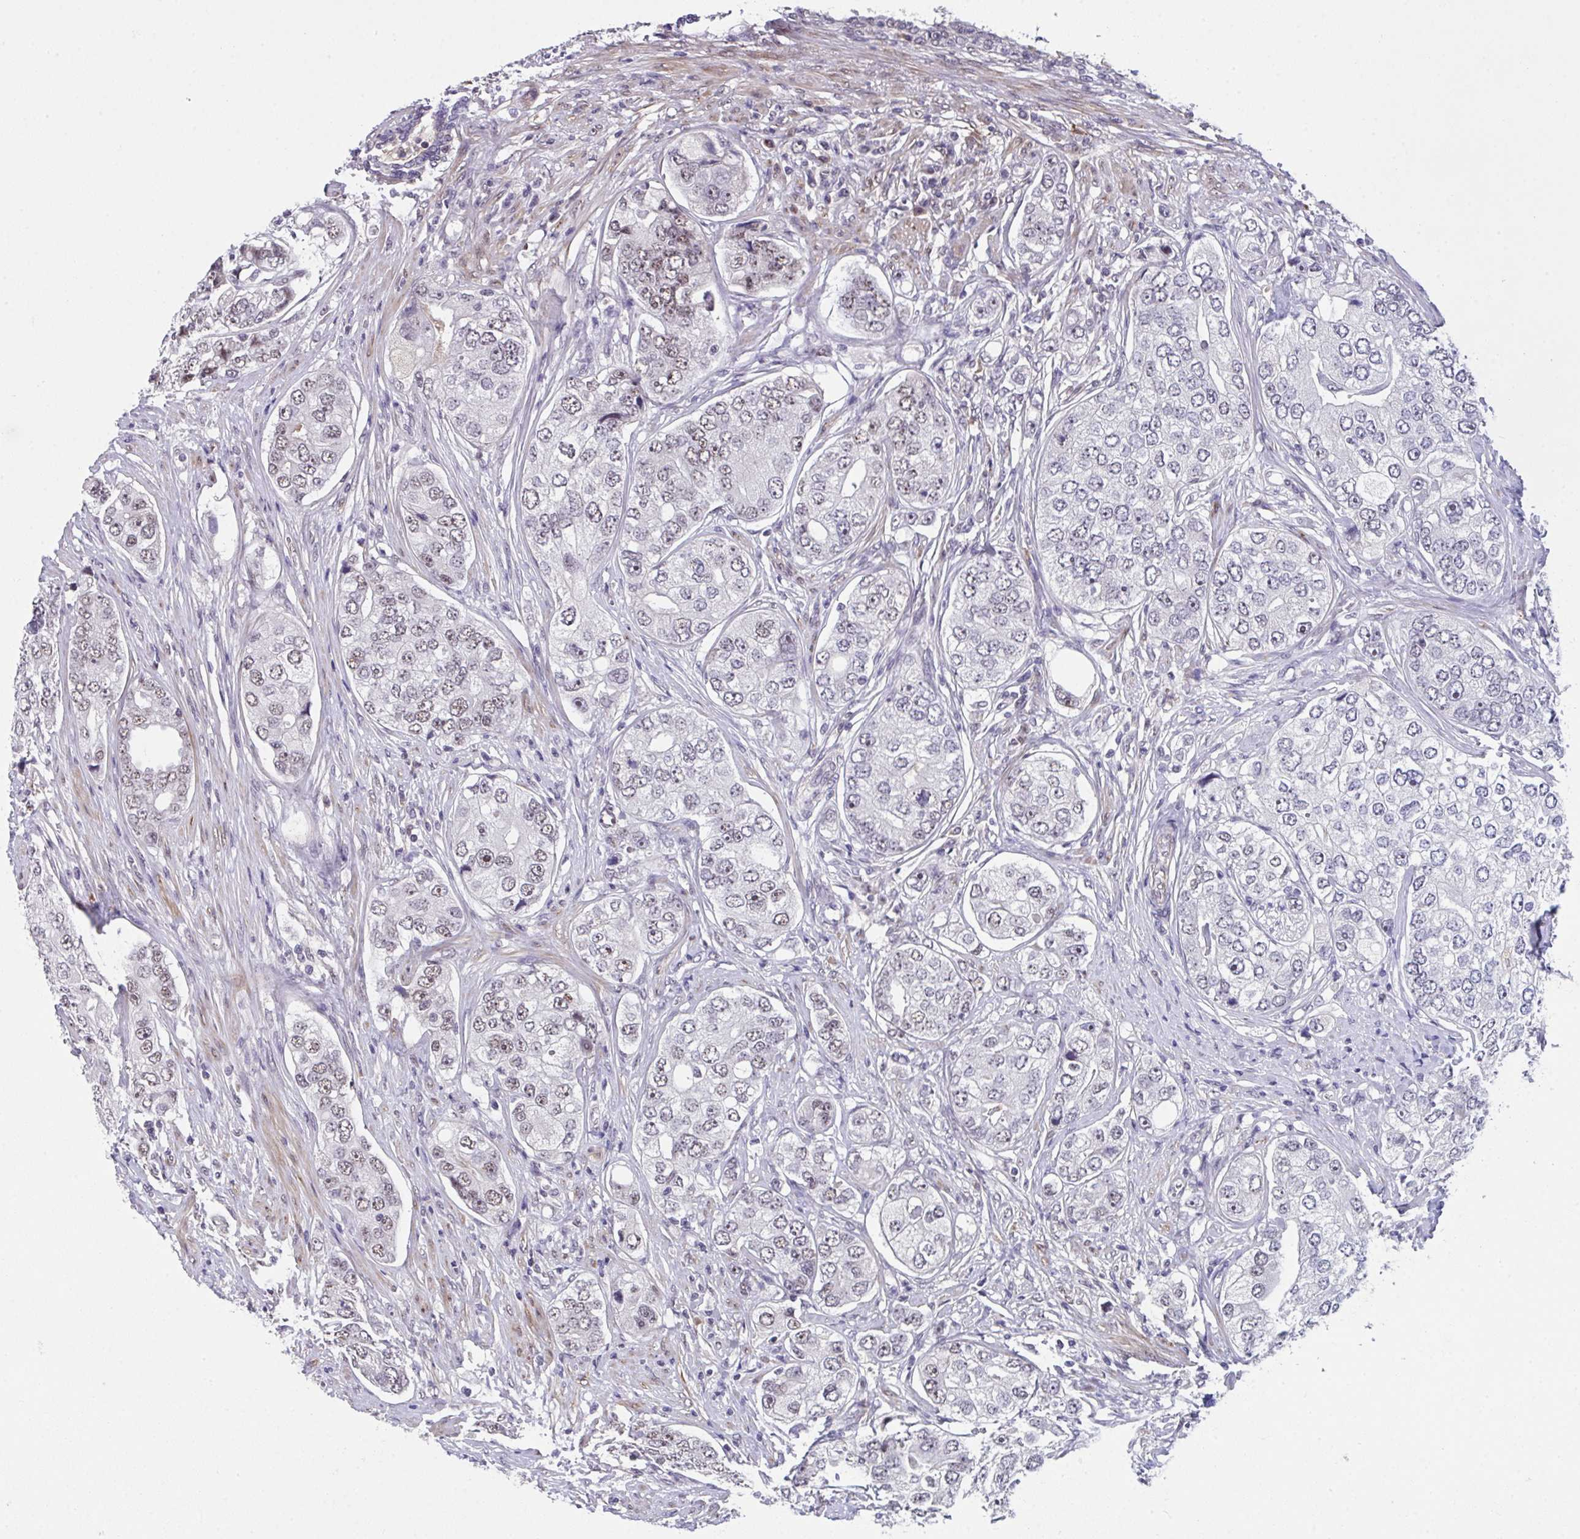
{"staining": {"intensity": "weak", "quantity": "<25%", "location": "nuclear"}, "tissue": "prostate cancer", "cell_type": "Tumor cells", "image_type": "cancer", "snomed": [{"axis": "morphology", "description": "Adenocarcinoma, High grade"}, {"axis": "topography", "description": "Prostate"}], "caption": "High magnification brightfield microscopy of adenocarcinoma (high-grade) (prostate) stained with DAB (3,3'-diaminobenzidine) (brown) and counterstained with hematoxylin (blue): tumor cells show no significant expression.", "gene": "RBBP6", "patient": {"sex": "male", "age": 60}}